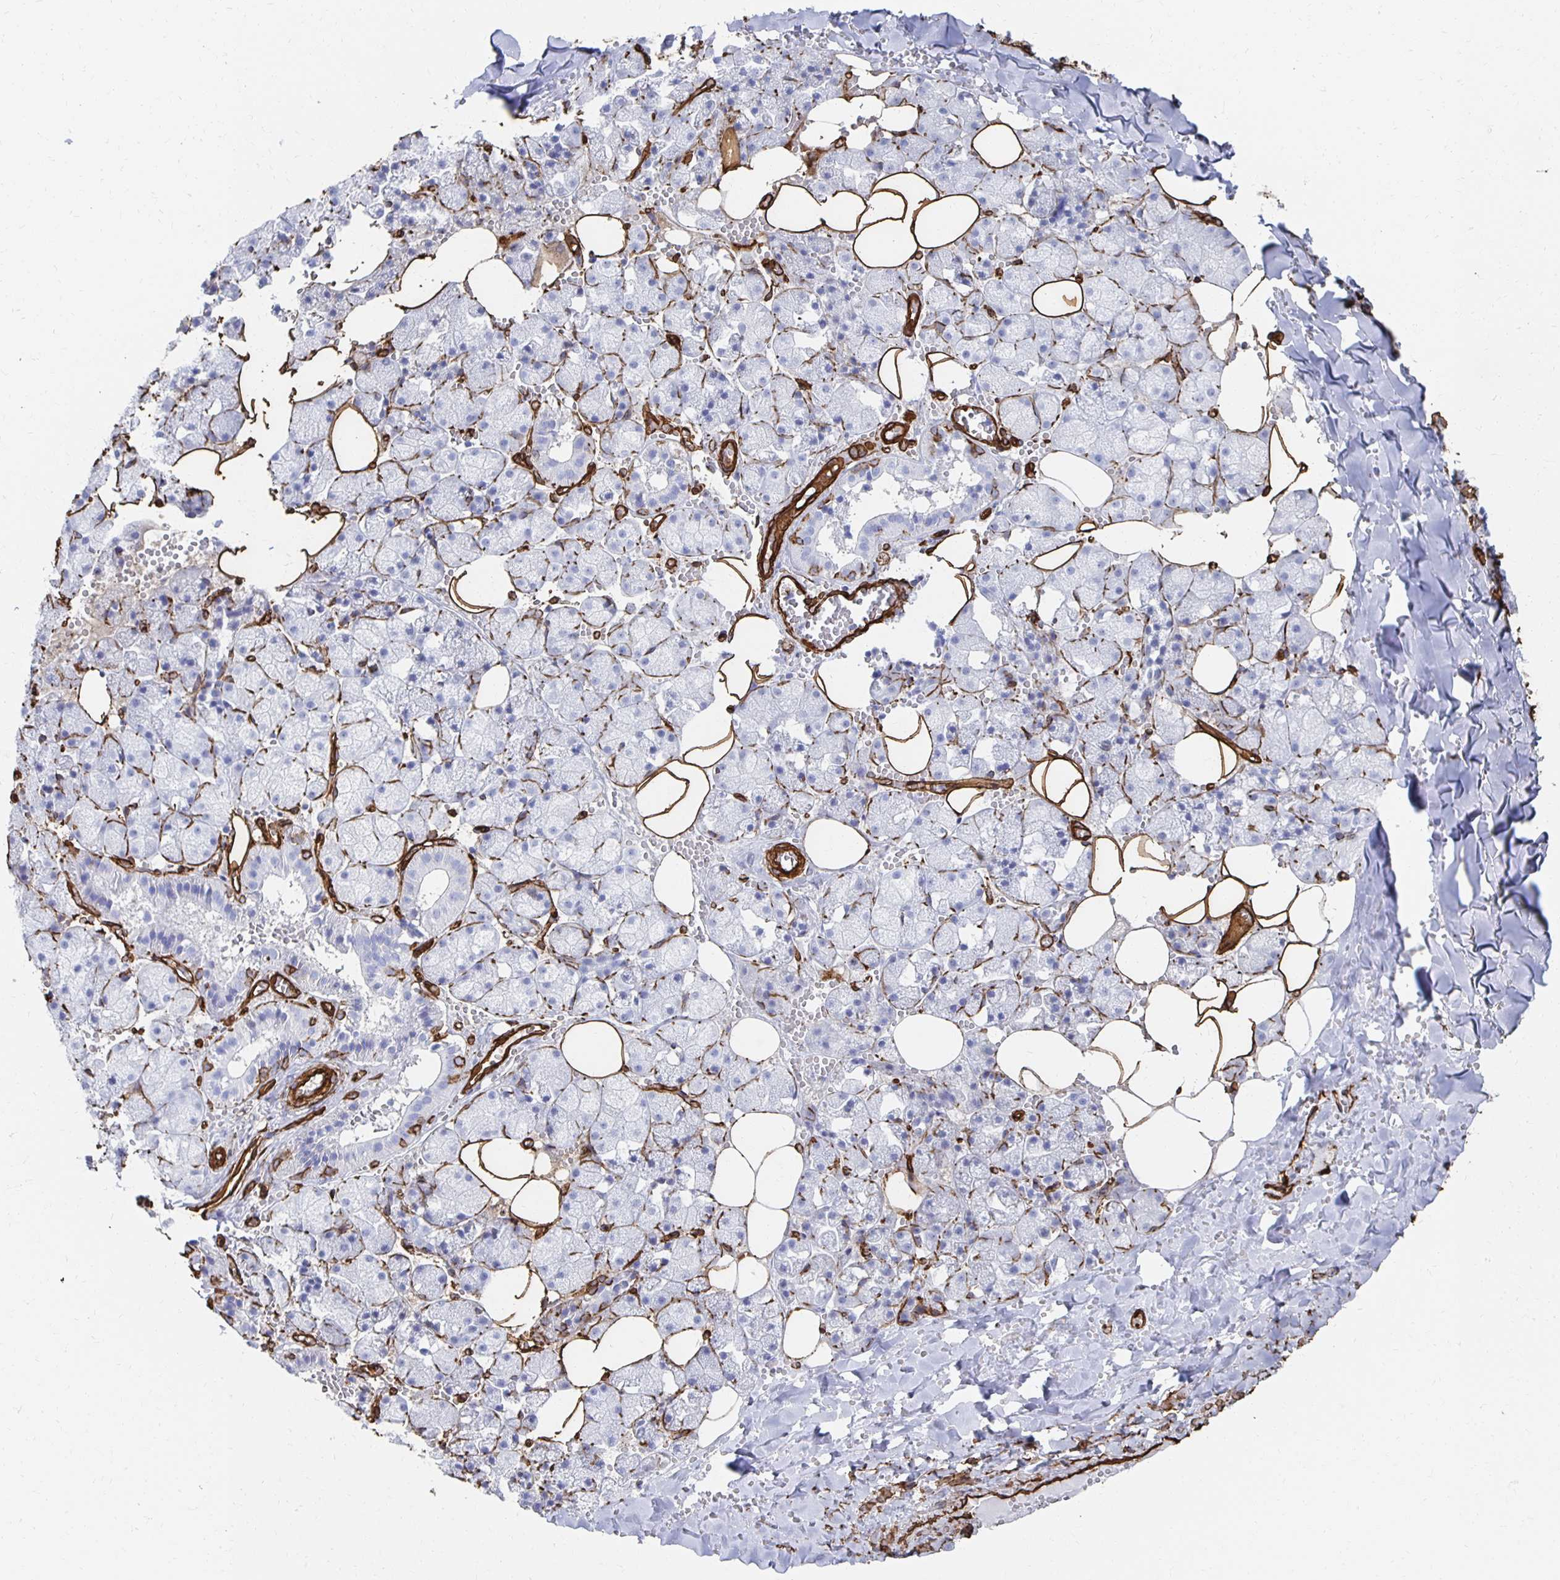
{"staining": {"intensity": "moderate", "quantity": "<25%", "location": "cytoplasmic/membranous"}, "tissue": "salivary gland", "cell_type": "Glandular cells", "image_type": "normal", "snomed": [{"axis": "morphology", "description": "Normal tissue, NOS"}, {"axis": "topography", "description": "Salivary gland"}, {"axis": "topography", "description": "Peripheral nerve tissue"}], "caption": "Immunohistochemistry (DAB) staining of unremarkable human salivary gland displays moderate cytoplasmic/membranous protein expression in about <25% of glandular cells.", "gene": "VIPR2", "patient": {"sex": "male", "age": 38}}